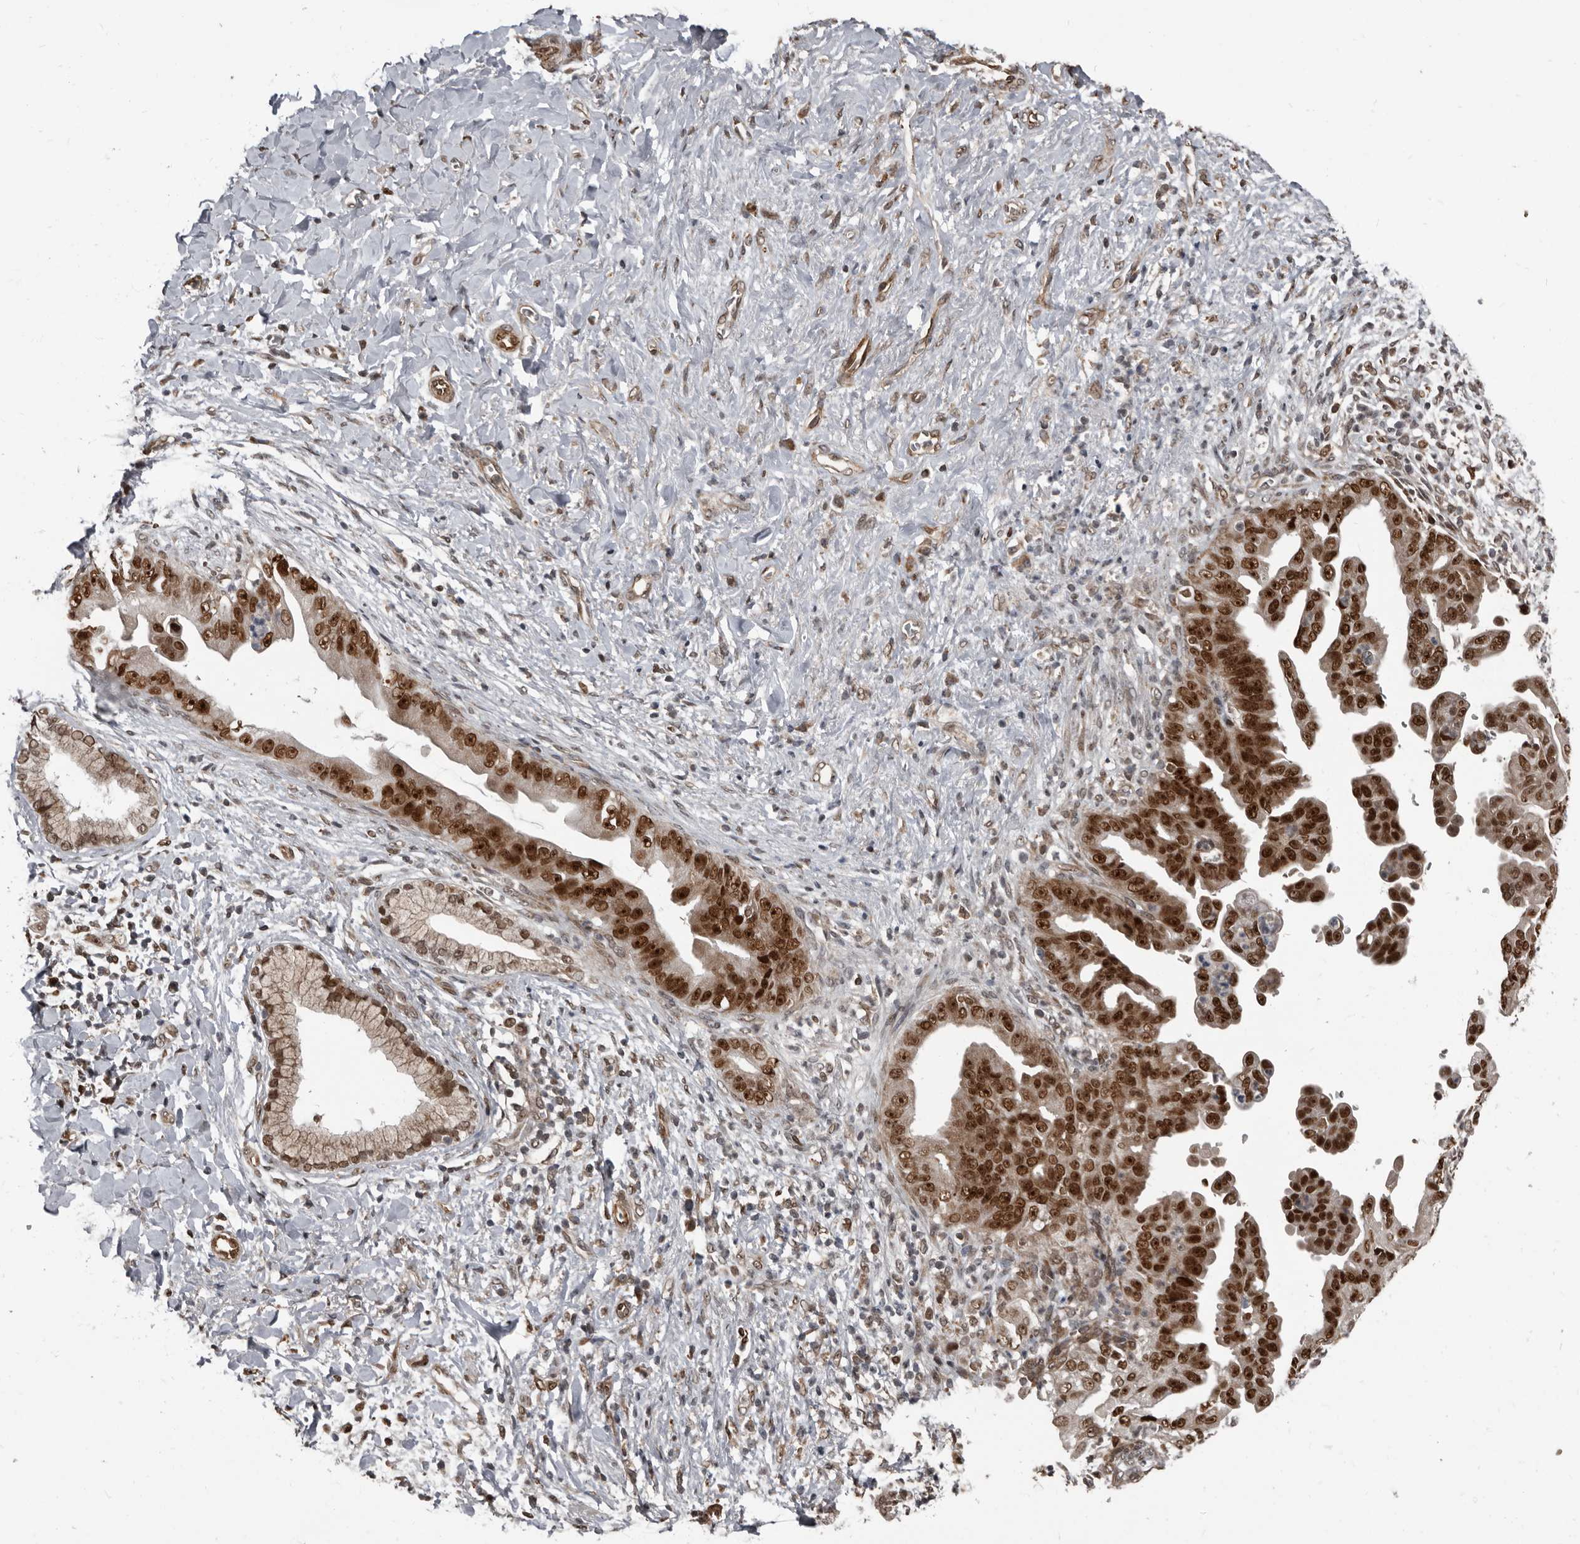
{"staining": {"intensity": "strong", "quantity": ">75%", "location": "nuclear"}, "tissue": "pancreatic cancer", "cell_type": "Tumor cells", "image_type": "cancer", "snomed": [{"axis": "morphology", "description": "Adenocarcinoma, NOS"}, {"axis": "topography", "description": "Pancreas"}], "caption": "A brown stain labels strong nuclear positivity of a protein in human pancreatic cancer (adenocarcinoma) tumor cells. (Brightfield microscopy of DAB IHC at high magnification).", "gene": "CHD1L", "patient": {"sex": "female", "age": 78}}